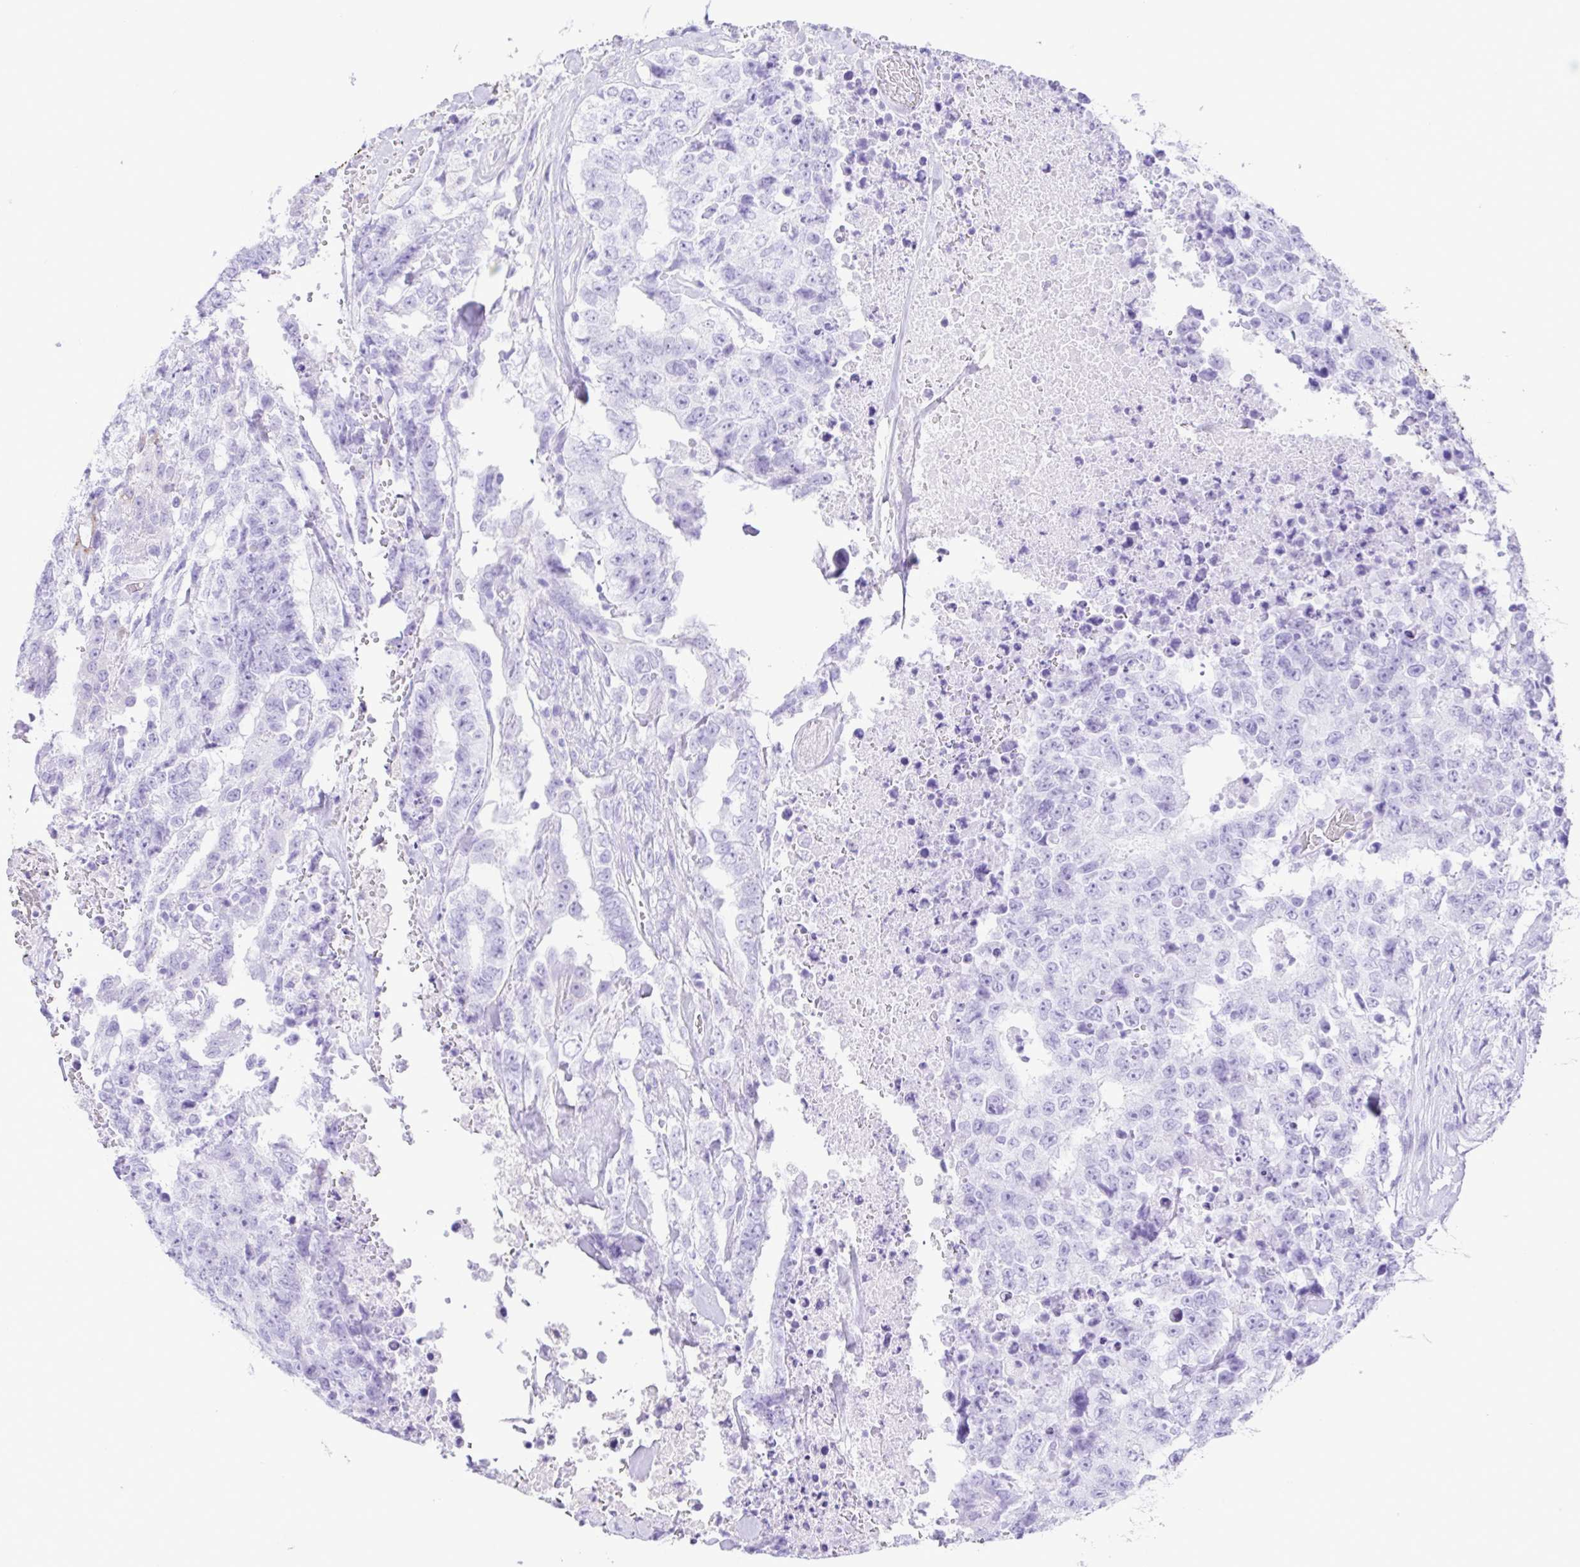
{"staining": {"intensity": "negative", "quantity": "none", "location": "none"}, "tissue": "testis cancer", "cell_type": "Tumor cells", "image_type": "cancer", "snomed": [{"axis": "morphology", "description": "Carcinoma, Embryonal, NOS"}, {"axis": "topography", "description": "Testis"}], "caption": "DAB (3,3'-diaminobenzidine) immunohistochemical staining of embryonal carcinoma (testis) displays no significant expression in tumor cells.", "gene": "ERP27", "patient": {"sex": "male", "age": 24}}